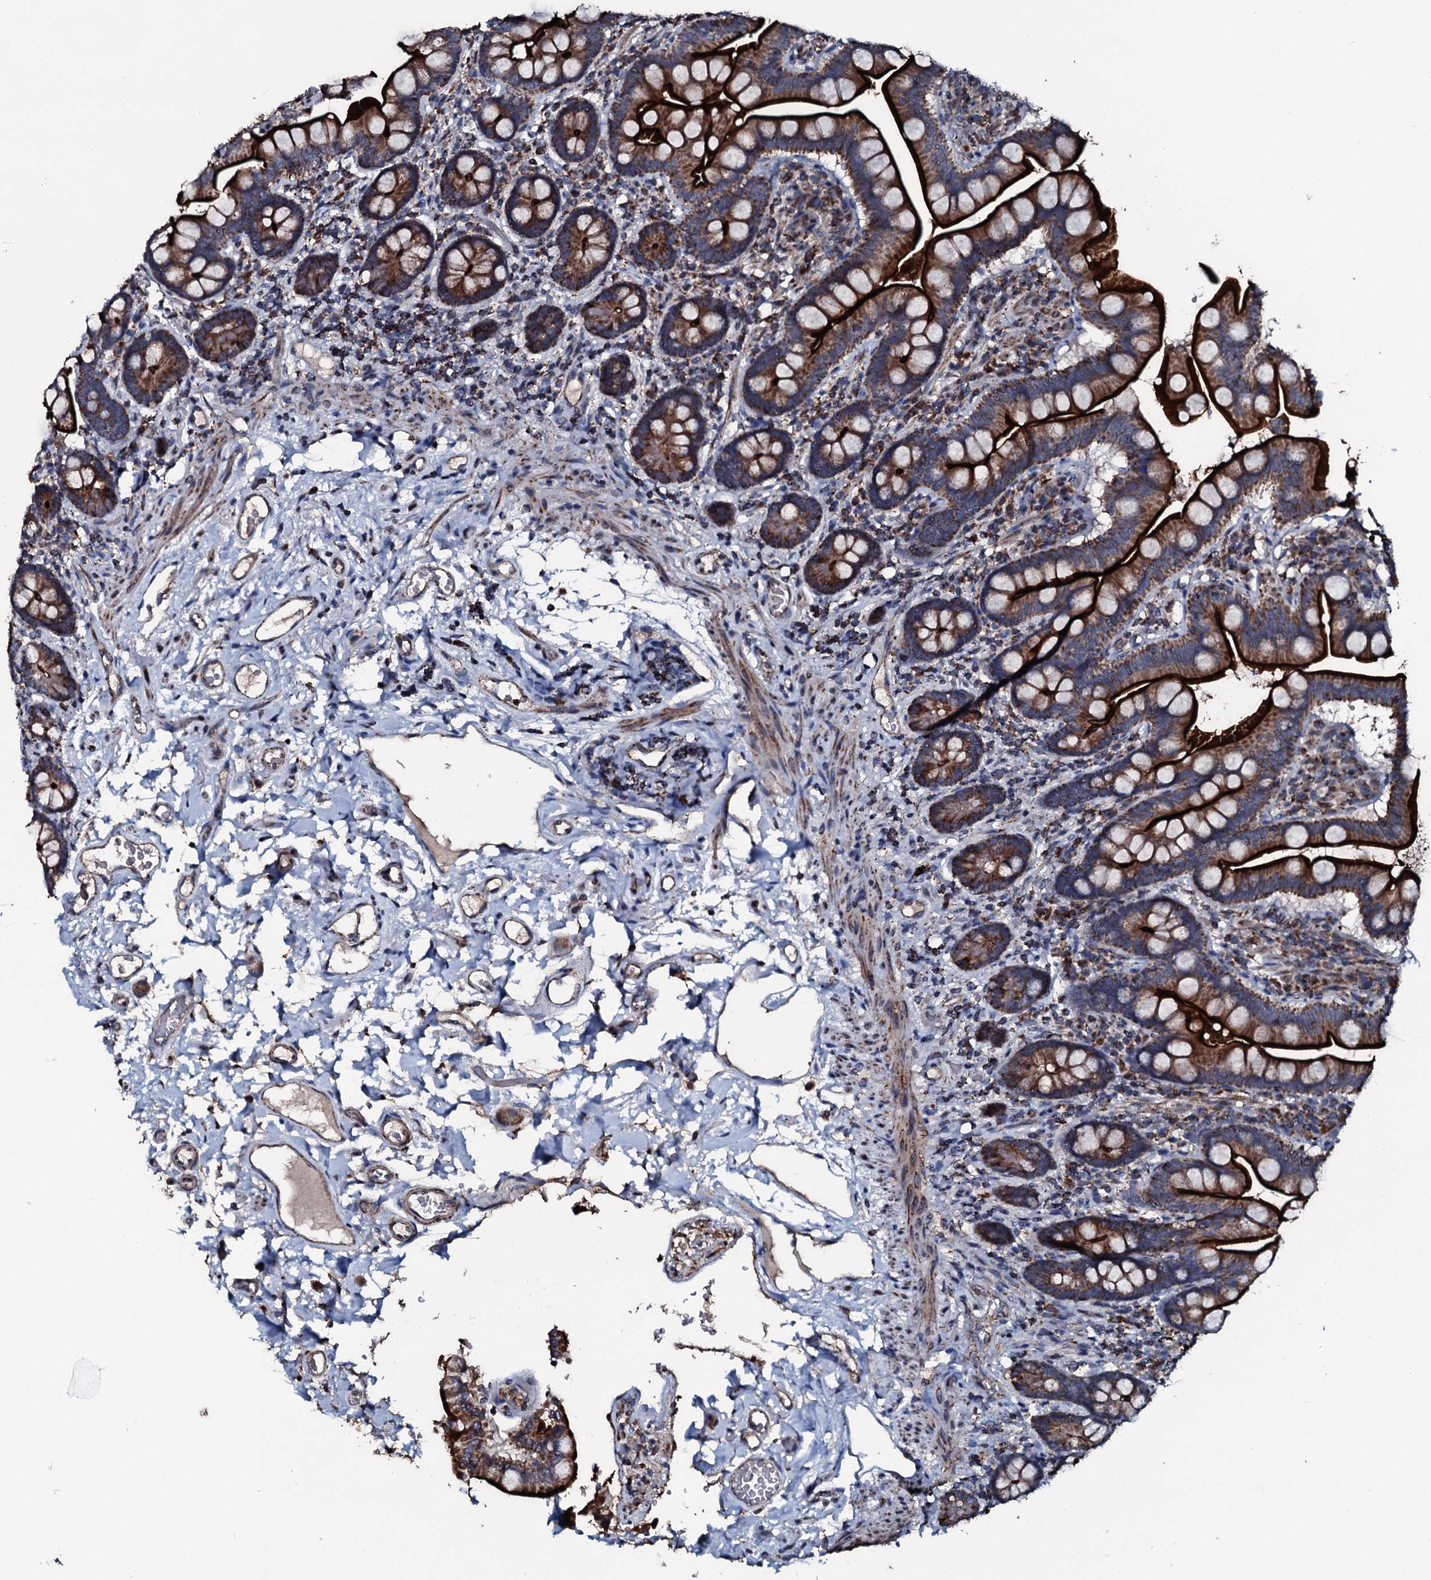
{"staining": {"intensity": "strong", "quantity": ">75%", "location": "cytoplasmic/membranous"}, "tissue": "small intestine", "cell_type": "Glandular cells", "image_type": "normal", "snomed": [{"axis": "morphology", "description": "Normal tissue, NOS"}, {"axis": "topography", "description": "Small intestine"}], "caption": "Normal small intestine shows strong cytoplasmic/membranous staining in approximately >75% of glandular cells, visualized by immunohistochemistry. (DAB IHC, brown staining for protein, blue staining for nuclei).", "gene": "DYNC2I2", "patient": {"sex": "female", "age": 64}}